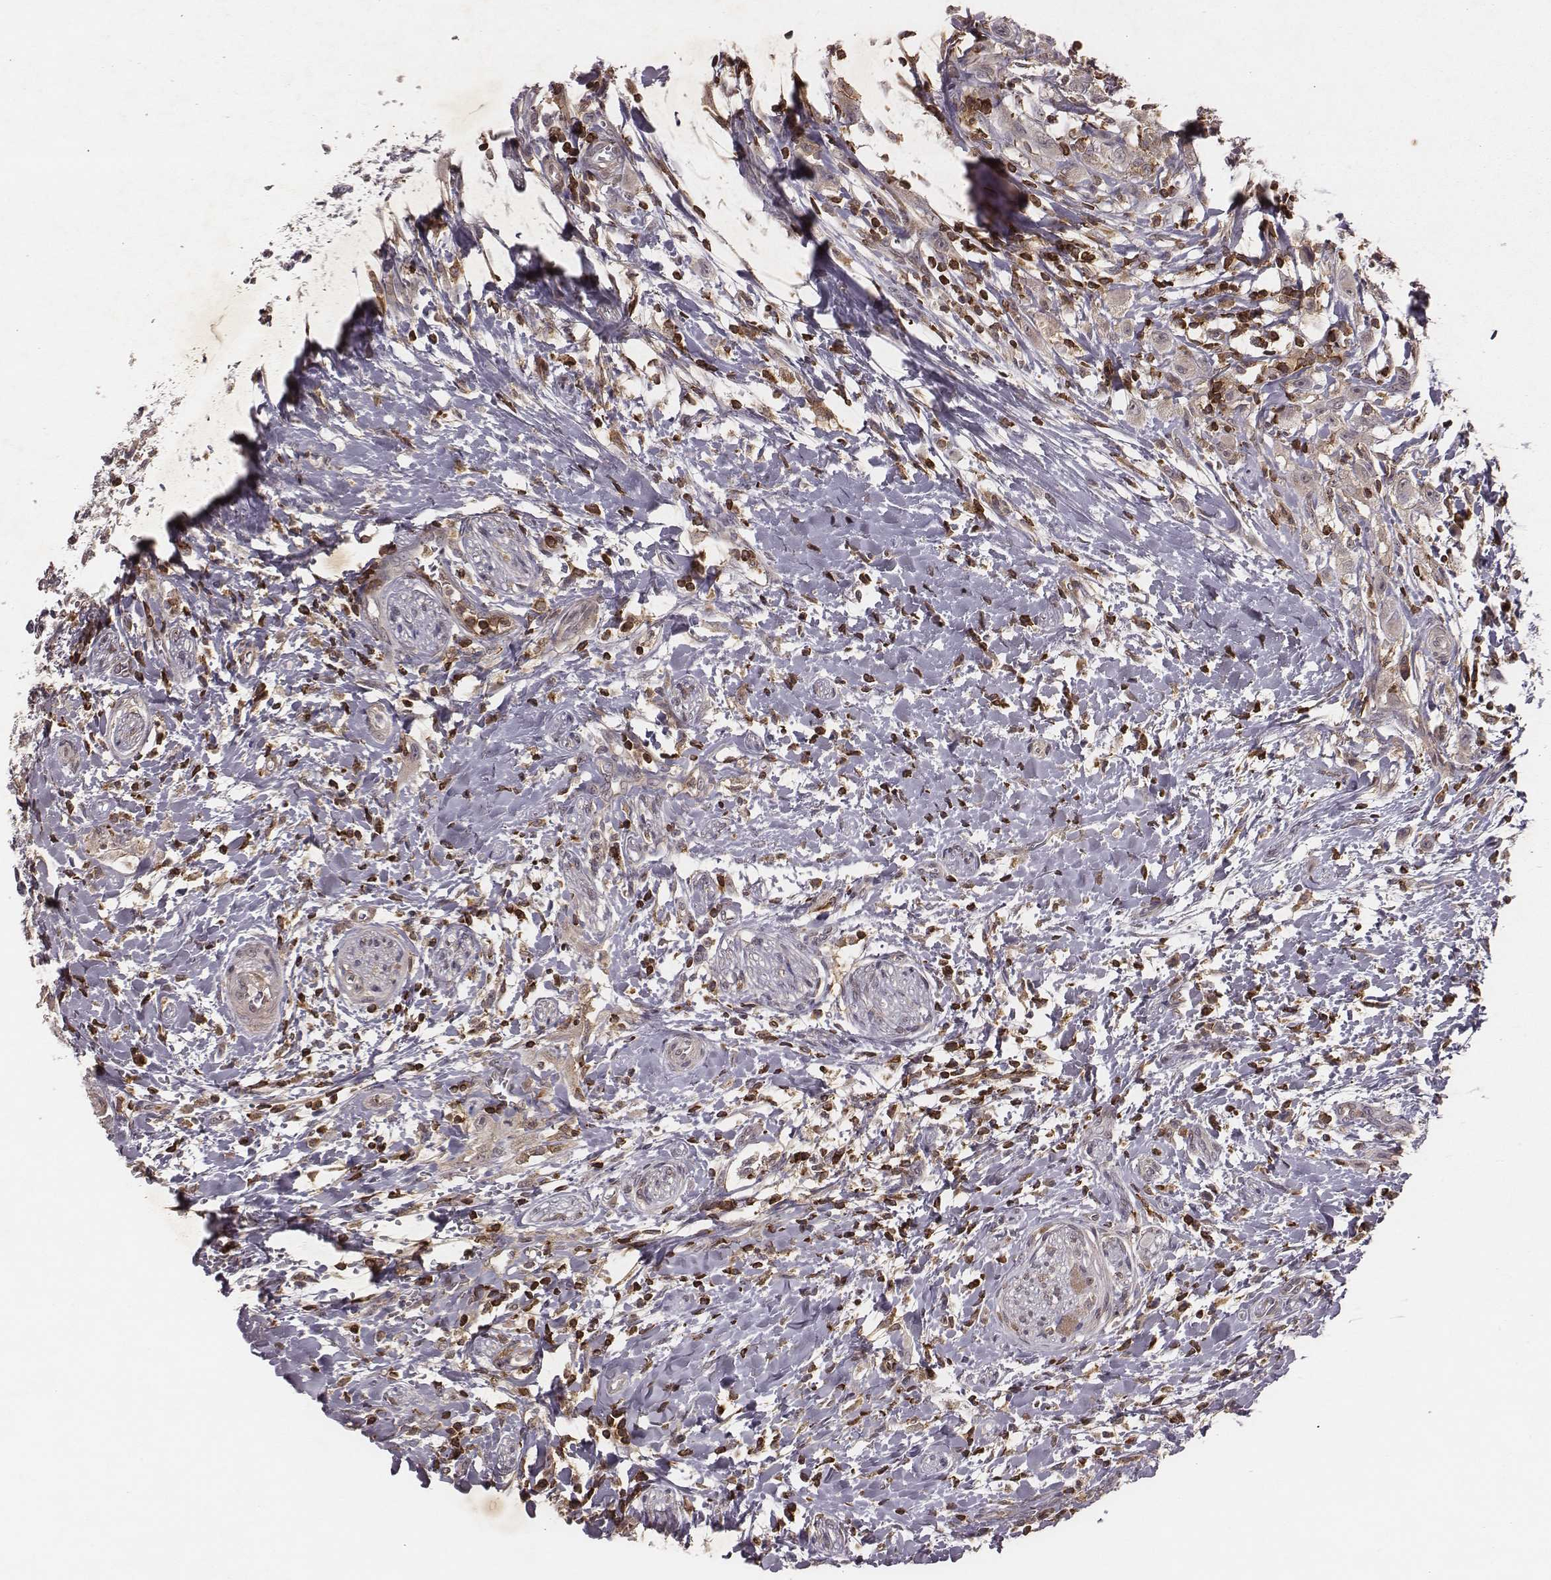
{"staining": {"intensity": "negative", "quantity": "none", "location": "none"}, "tissue": "head and neck cancer", "cell_type": "Tumor cells", "image_type": "cancer", "snomed": [{"axis": "morphology", "description": "Squamous cell carcinoma, NOS"}, {"axis": "morphology", "description": "Squamous cell carcinoma, metastatic, NOS"}, {"axis": "topography", "description": "Oral tissue"}, {"axis": "topography", "description": "Head-Neck"}], "caption": "Immunohistochemical staining of human head and neck cancer demonstrates no significant positivity in tumor cells. The staining was performed using DAB (3,3'-diaminobenzidine) to visualize the protein expression in brown, while the nuclei were stained in blue with hematoxylin (Magnification: 20x).", "gene": "PILRA", "patient": {"sex": "female", "age": 85}}